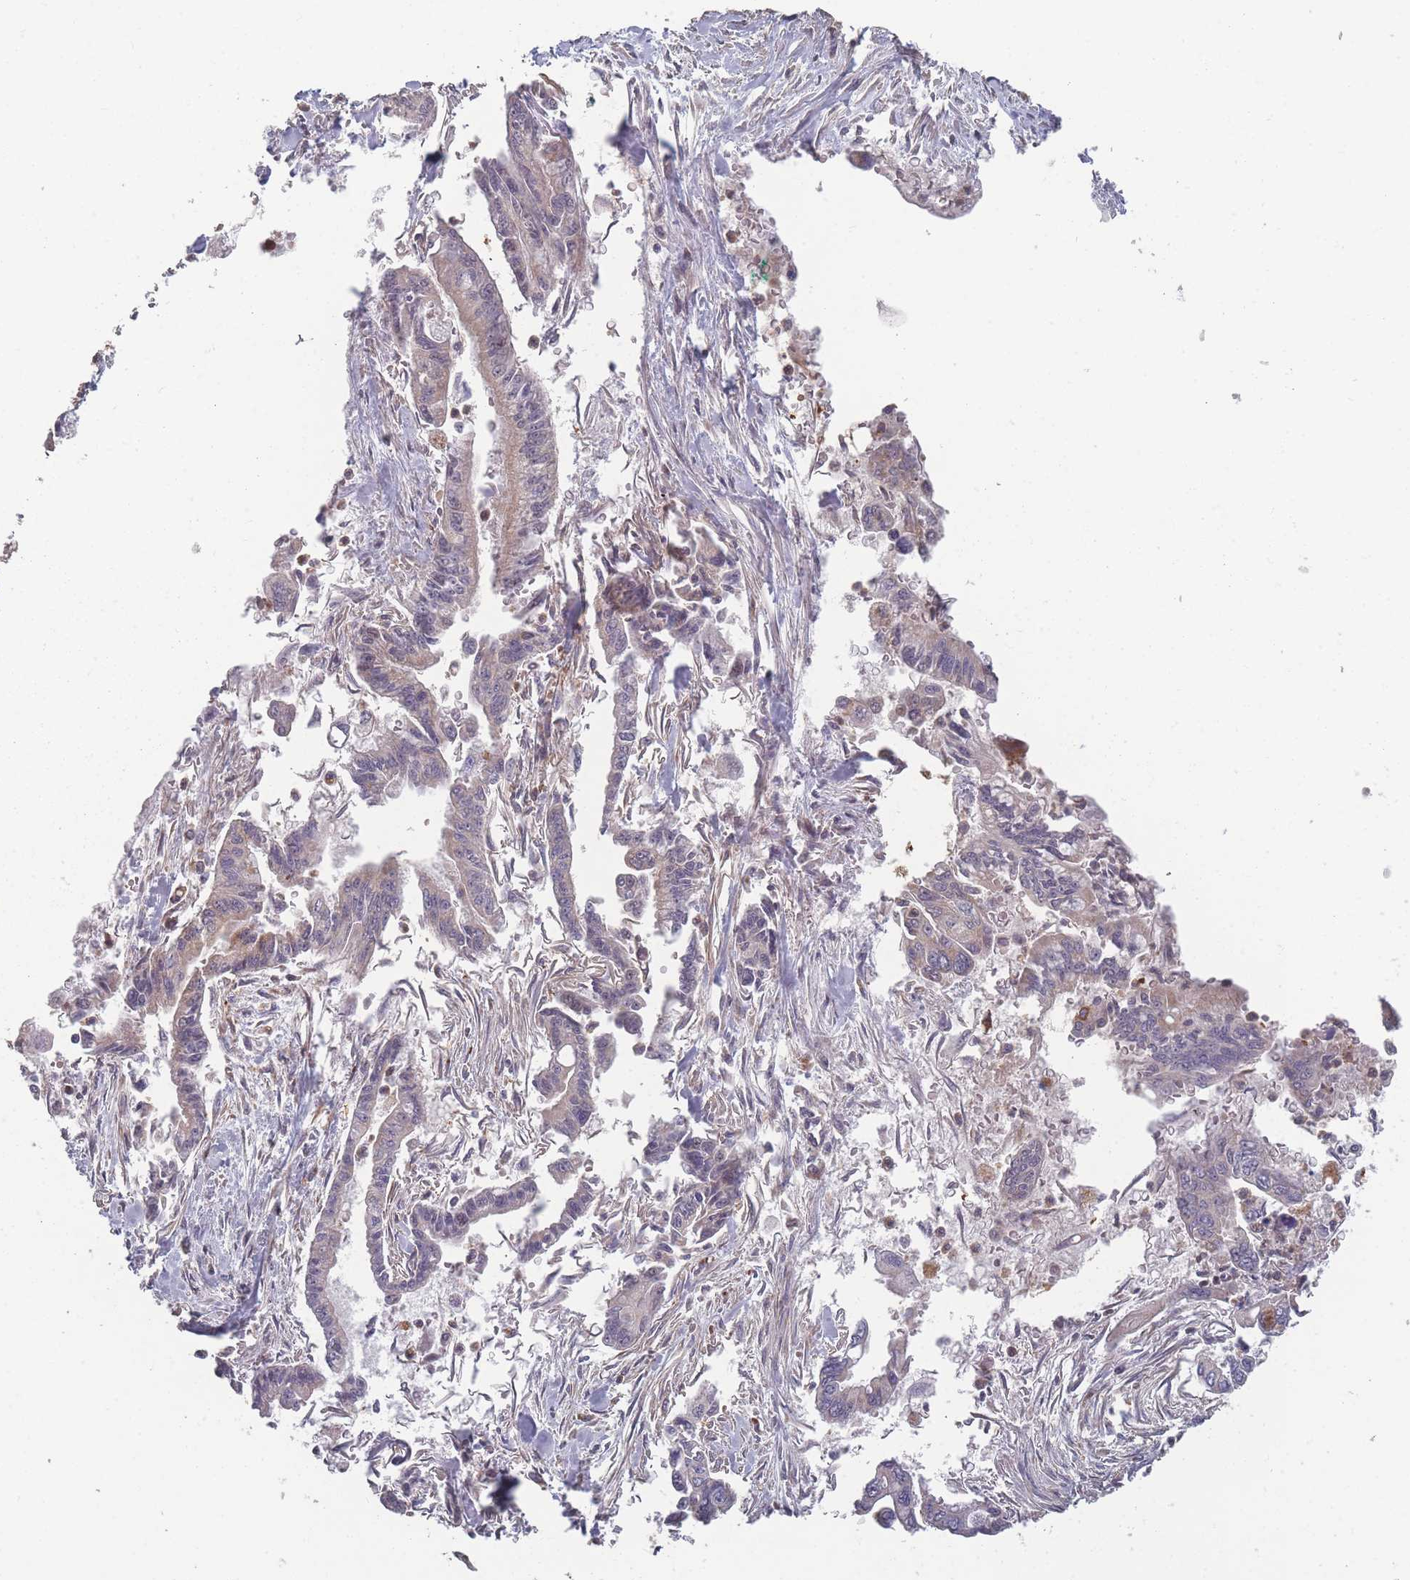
{"staining": {"intensity": "weak", "quantity": "25%-75%", "location": "cytoplasmic/membranous"}, "tissue": "pancreatic cancer", "cell_type": "Tumor cells", "image_type": "cancer", "snomed": [{"axis": "morphology", "description": "Adenocarcinoma, NOS"}, {"axis": "topography", "description": "Pancreas"}], "caption": "A photomicrograph of human pancreatic cancer (adenocarcinoma) stained for a protein displays weak cytoplasmic/membranous brown staining in tumor cells.", "gene": "LYRM7", "patient": {"sex": "male", "age": 70}}